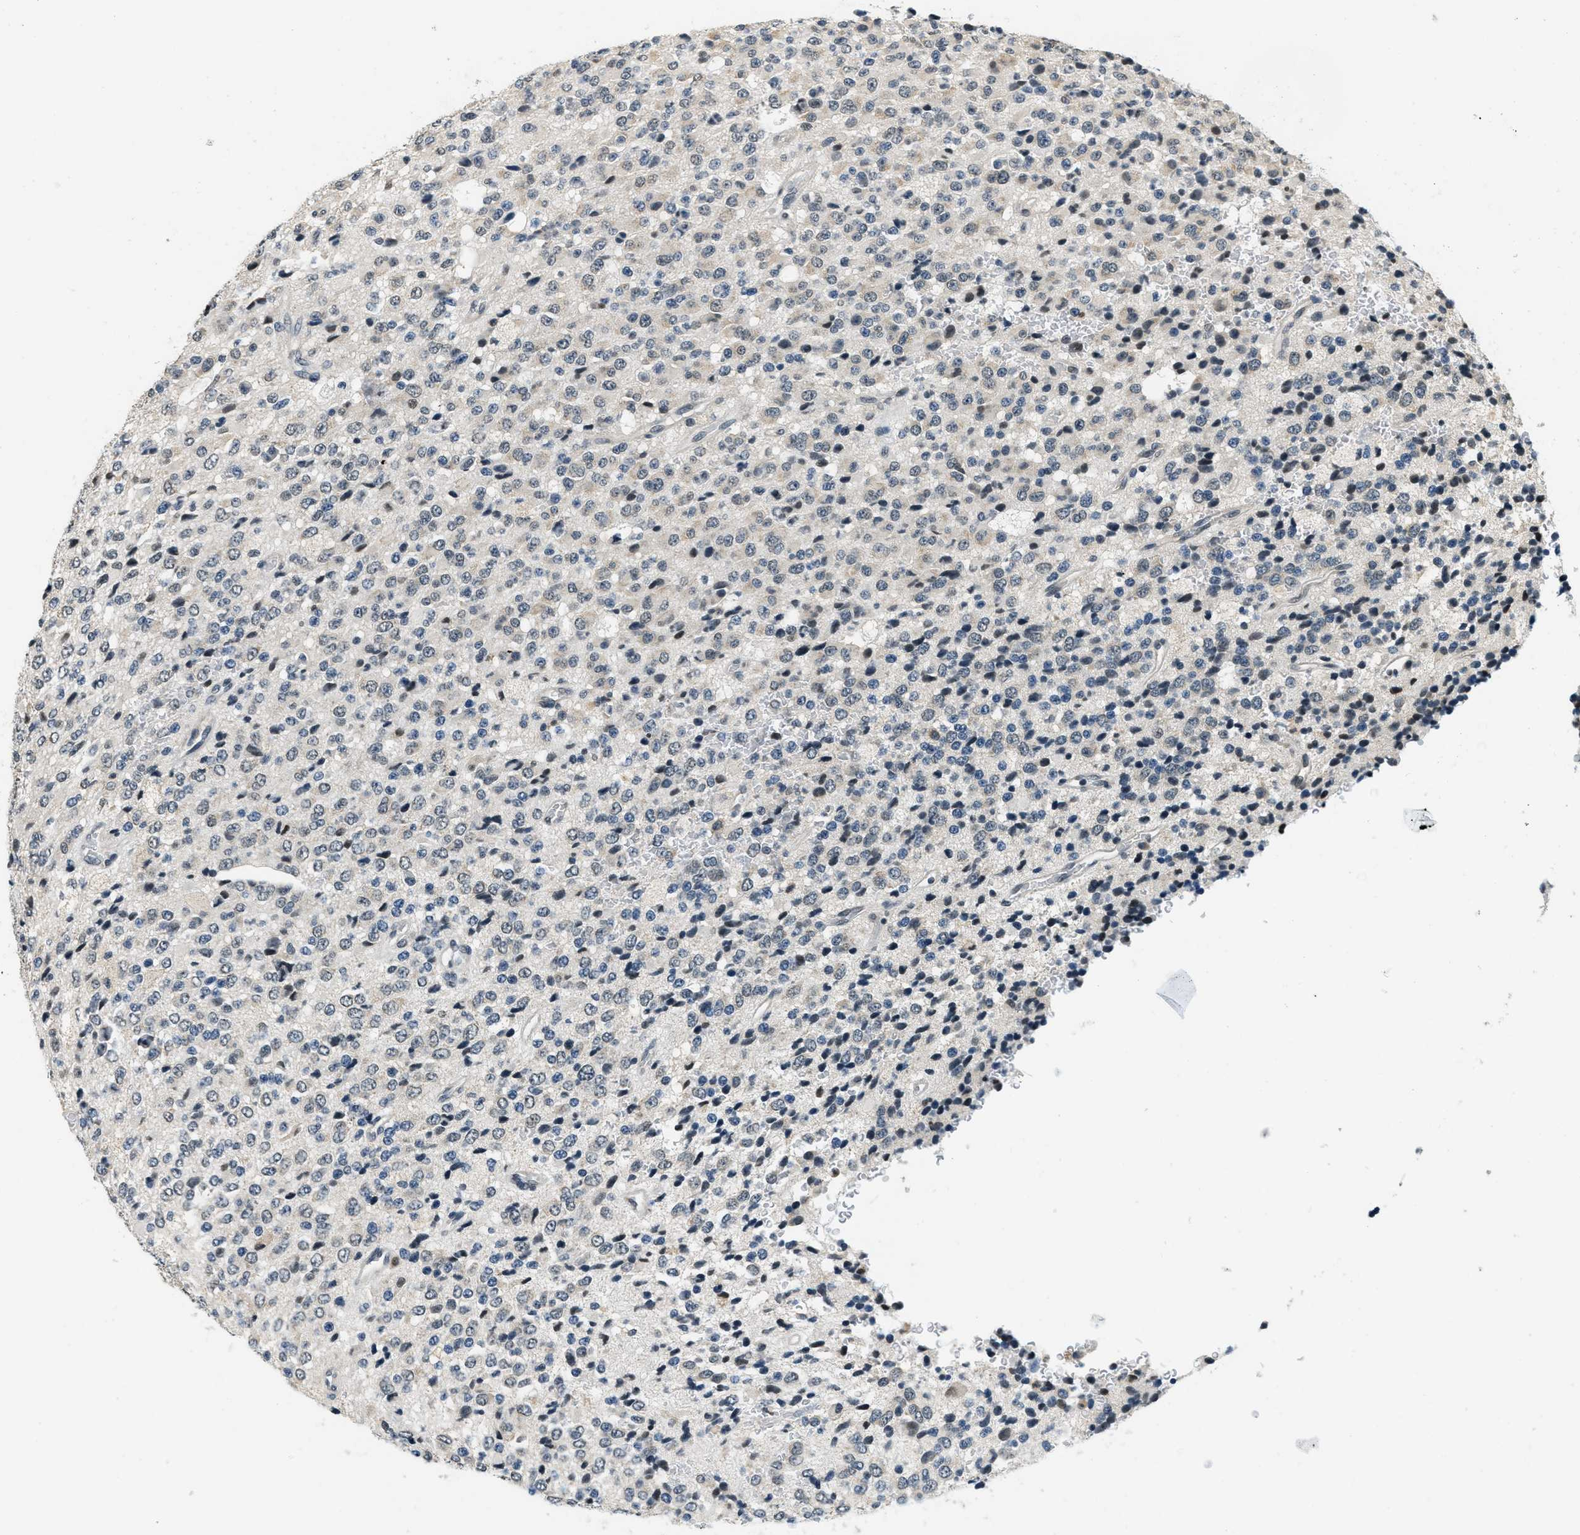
{"staining": {"intensity": "negative", "quantity": "none", "location": "none"}, "tissue": "glioma", "cell_type": "Tumor cells", "image_type": "cancer", "snomed": [{"axis": "morphology", "description": "Glioma, malignant, High grade"}, {"axis": "topography", "description": "pancreas cauda"}], "caption": "An immunohistochemistry micrograph of glioma is shown. There is no staining in tumor cells of glioma. (Brightfield microscopy of DAB immunohistochemistry (IHC) at high magnification).", "gene": "RAB11FIP1", "patient": {"sex": "male", "age": 60}}